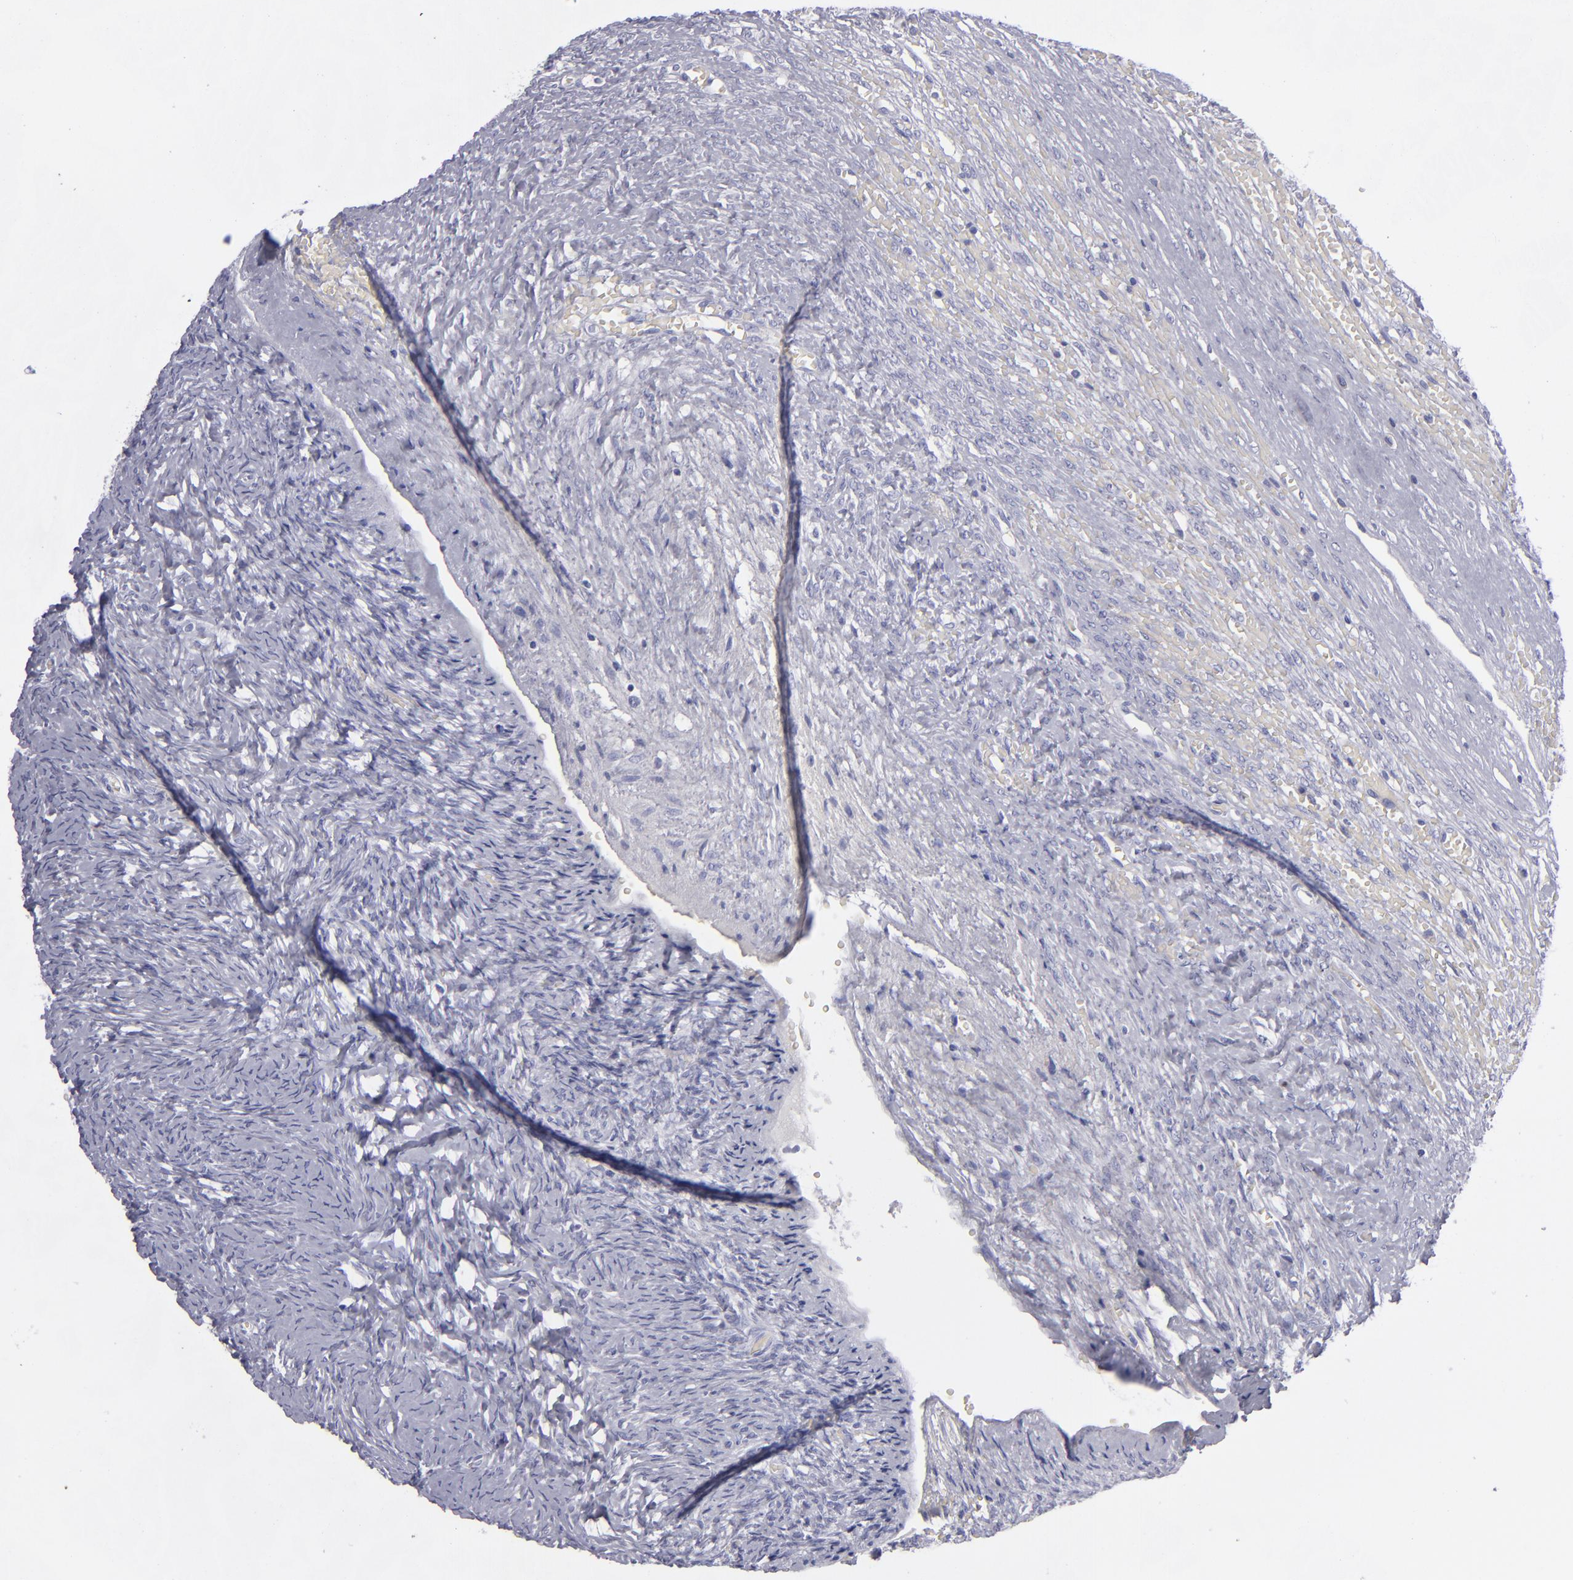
{"staining": {"intensity": "negative", "quantity": "none", "location": "none"}, "tissue": "ovary", "cell_type": "Follicle cells", "image_type": "normal", "snomed": [{"axis": "morphology", "description": "Normal tissue, NOS"}, {"axis": "topography", "description": "Ovary"}], "caption": "This is an immunohistochemistry (IHC) image of normal ovary. There is no positivity in follicle cells.", "gene": "ANPEP", "patient": {"sex": "female", "age": 56}}